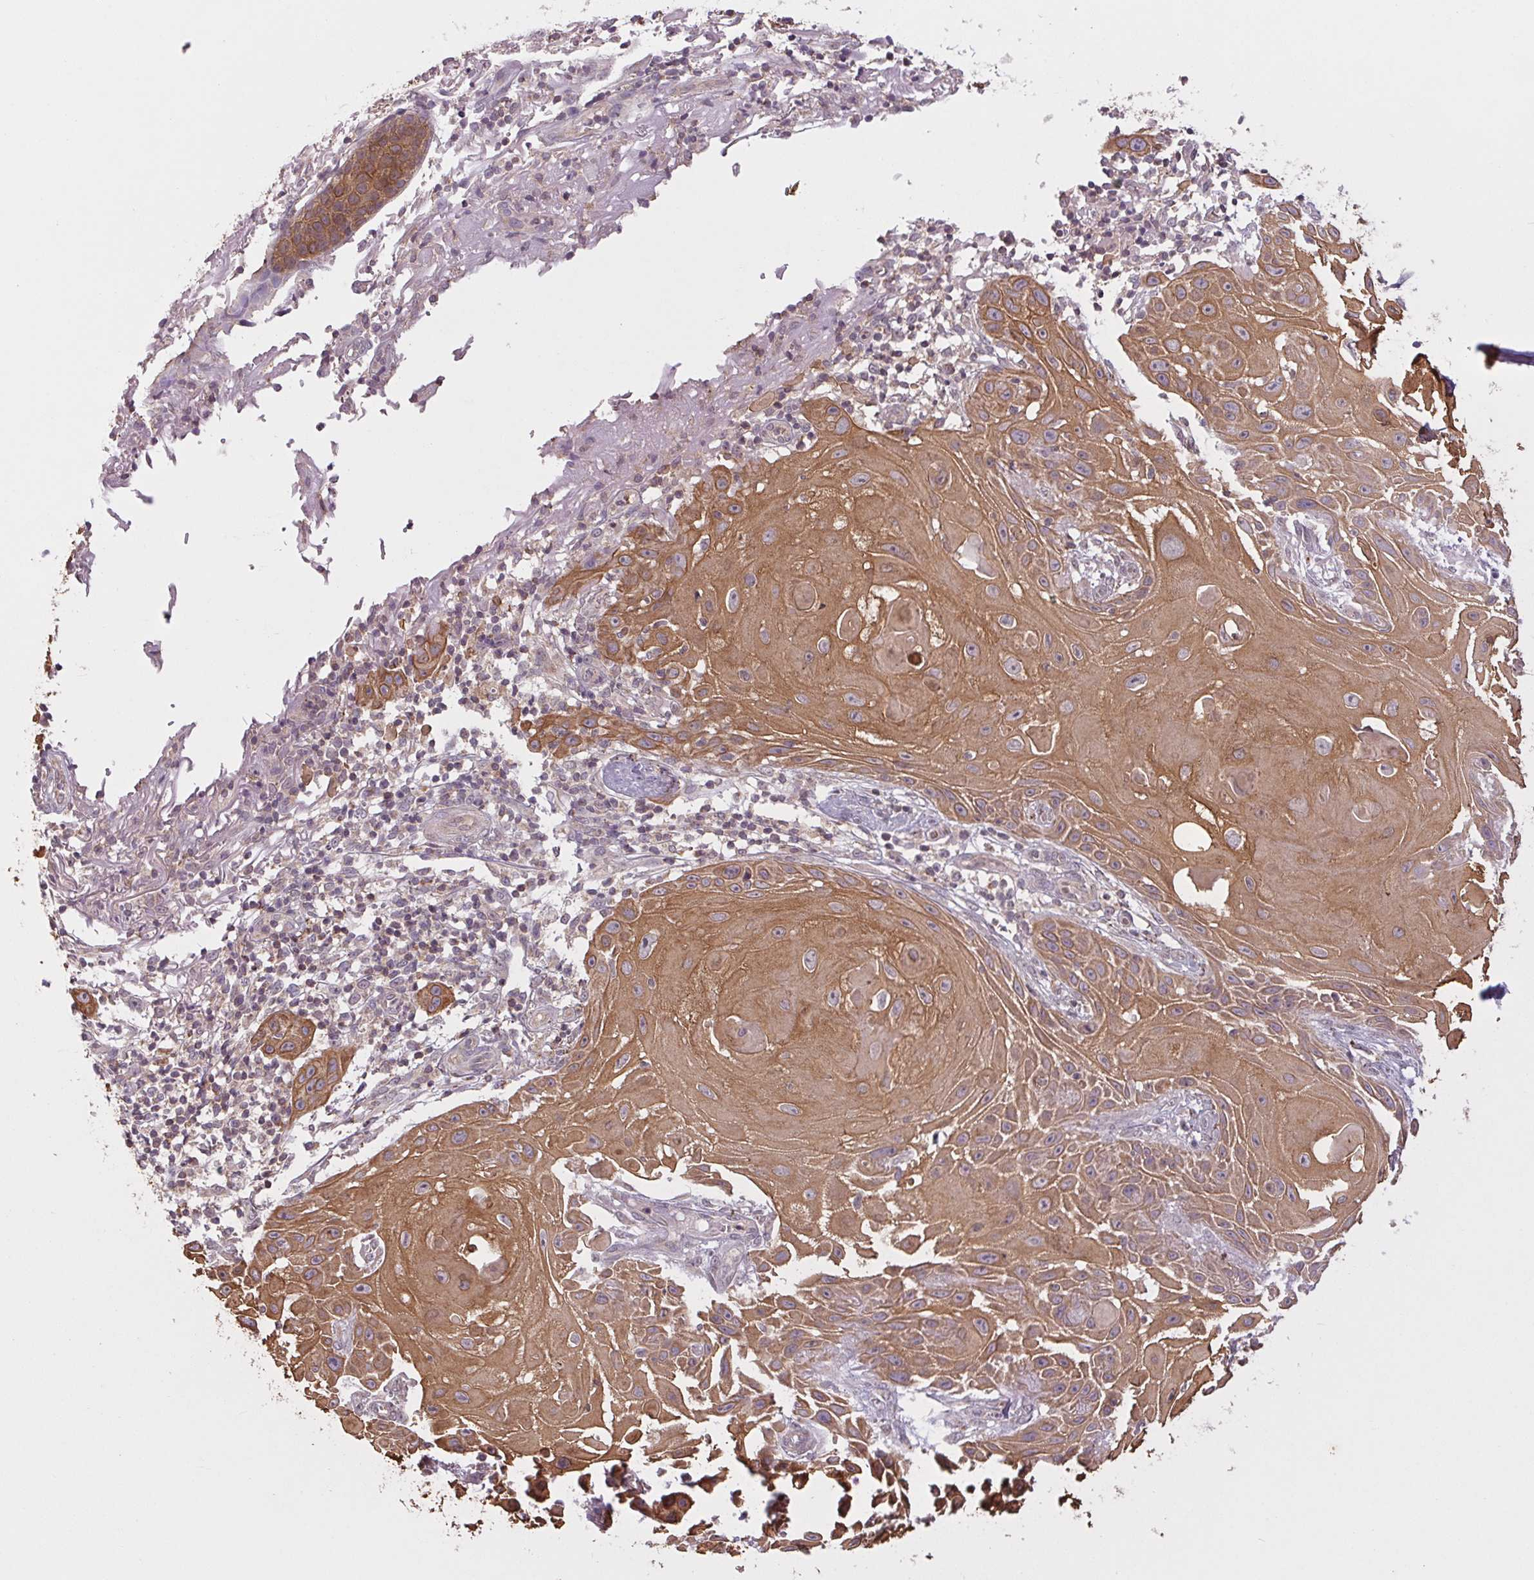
{"staining": {"intensity": "moderate", "quantity": ">75%", "location": "cytoplasmic/membranous"}, "tissue": "skin cancer", "cell_type": "Tumor cells", "image_type": "cancer", "snomed": [{"axis": "morphology", "description": "Squamous cell carcinoma, NOS"}, {"axis": "topography", "description": "Skin"}], "caption": "A brown stain highlights moderate cytoplasmic/membranous expression of a protein in human skin cancer tumor cells.", "gene": "MAP3K5", "patient": {"sex": "female", "age": 91}}